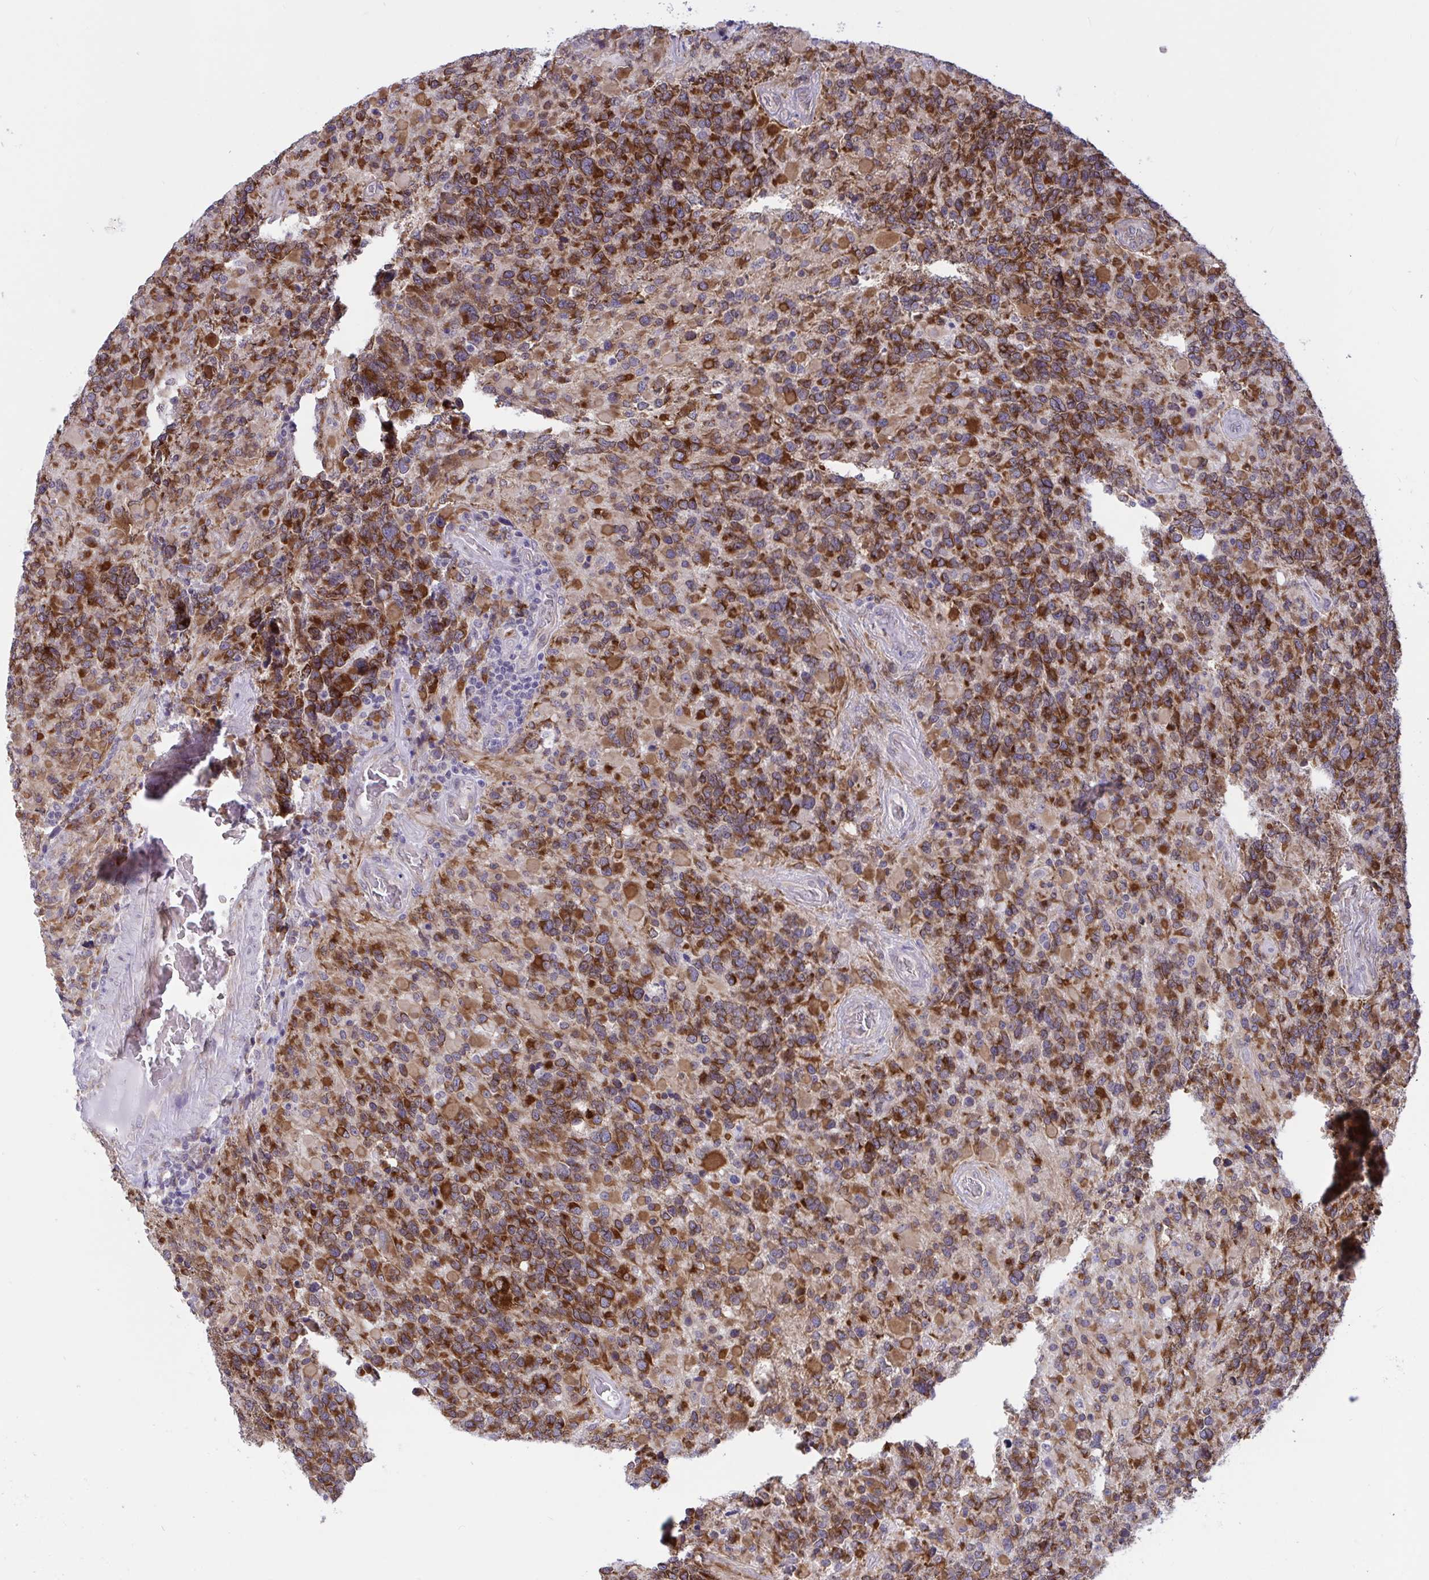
{"staining": {"intensity": "strong", "quantity": ">75%", "location": "cytoplasmic/membranous"}, "tissue": "glioma", "cell_type": "Tumor cells", "image_type": "cancer", "snomed": [{"axis": "morphology", "description": "Glioma, malignant, High grade"}, {"axis": "topography", "description": "Brain"}], "caption": "Glioma stained for a protein (brown) exhibits strong cytoplasmic/membranous positive expression in approximately >75% of tumor cells.", "gene": "CAMLG", "patient": {"sex": "female", "age": 40}}